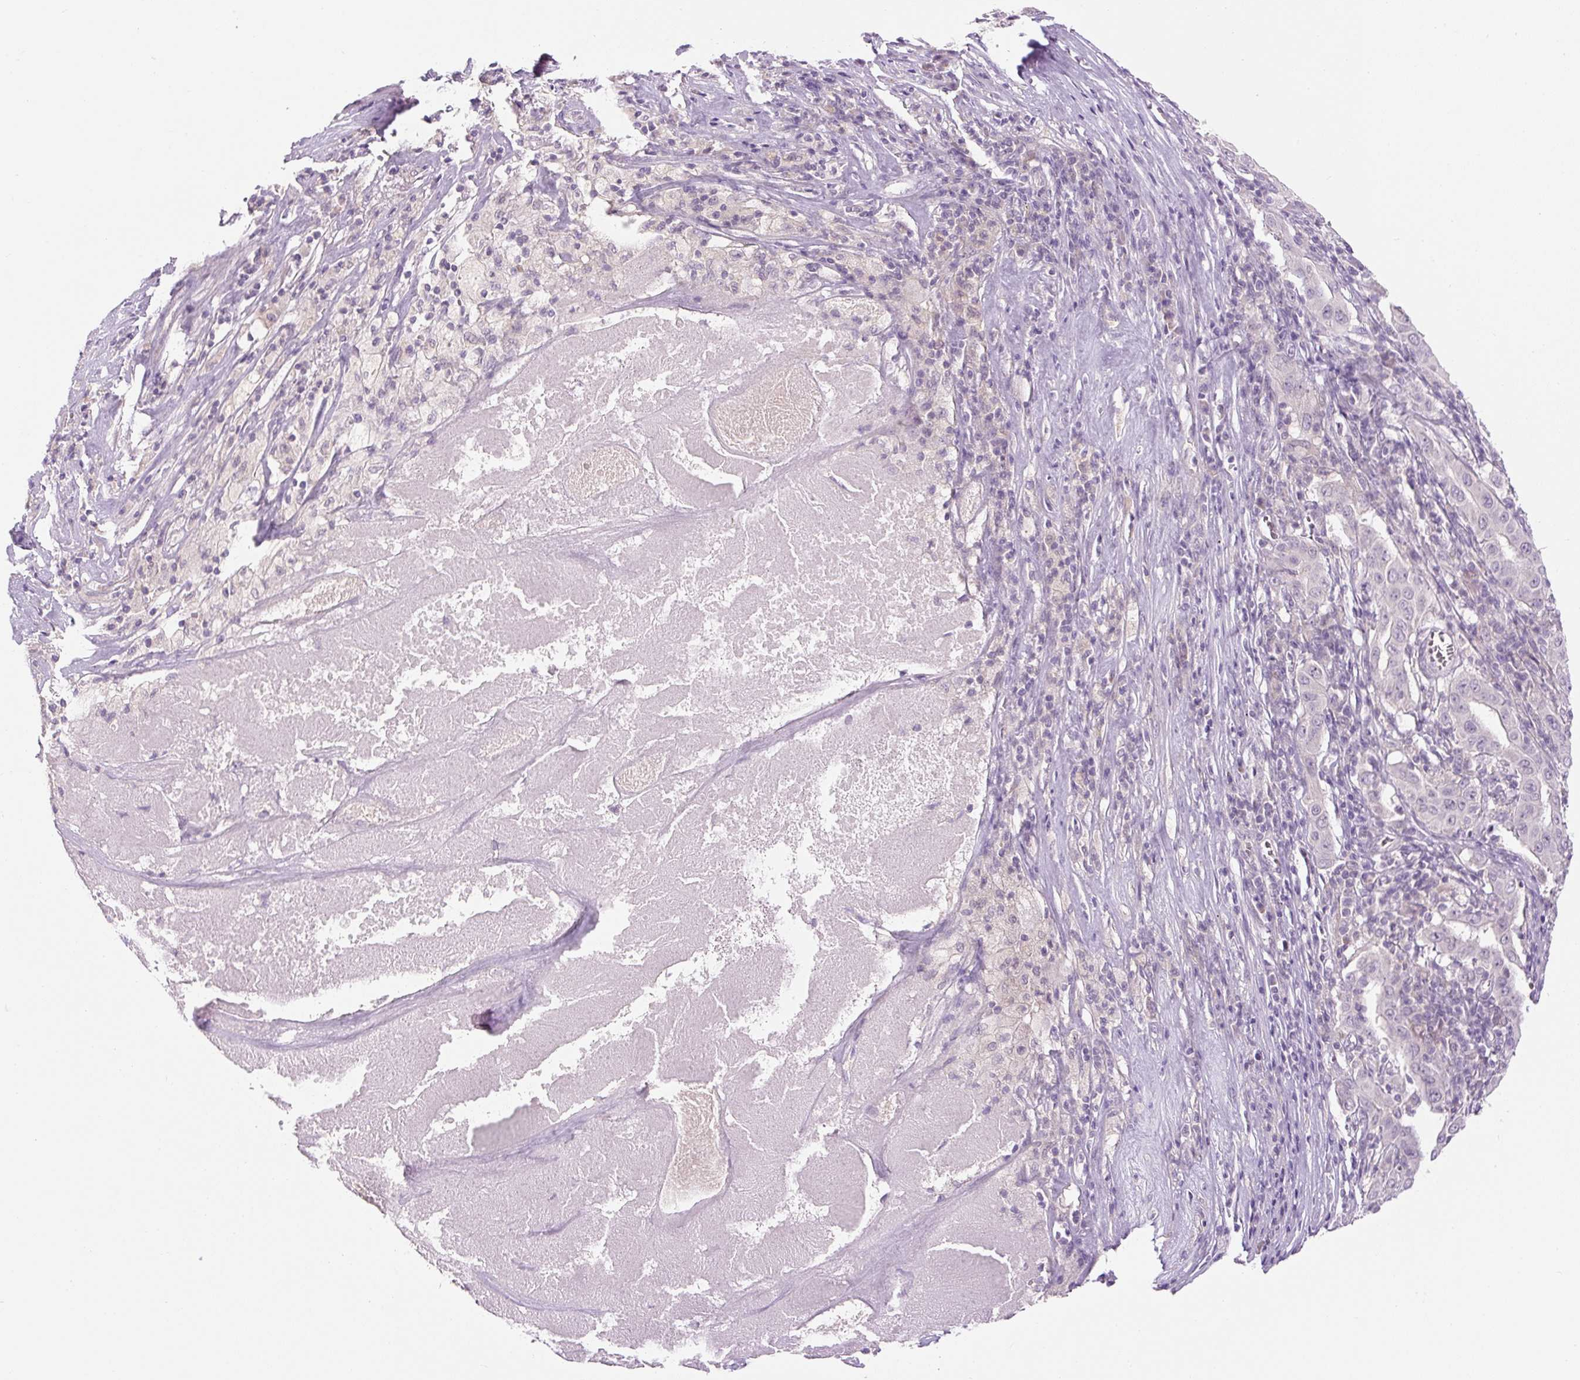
{"staining": {"intensity": "negative", "quantity": "none", "location": "none"}, "tissue": "pancreatic cancer", "cell_type": "Tumor cells", "image_type": "cancer", "snomed": [{"axis": "morphology", "description": "Adenocarcinoma, NOS"}, {"axis": "topography", "description": "Pancreas"}], "caption": "Immunohistochemistry (IHC) histopathology image of human pancreatic cancer stained for a protein (brown), which displays no positivity in tumor cells. (Brightfield microscopy of DAB (3,3'-diaminobenzidine) immunohistochemistry at high magnification).", "gene": "FABP7", "patient": {"sex": "male", "age": 63}}